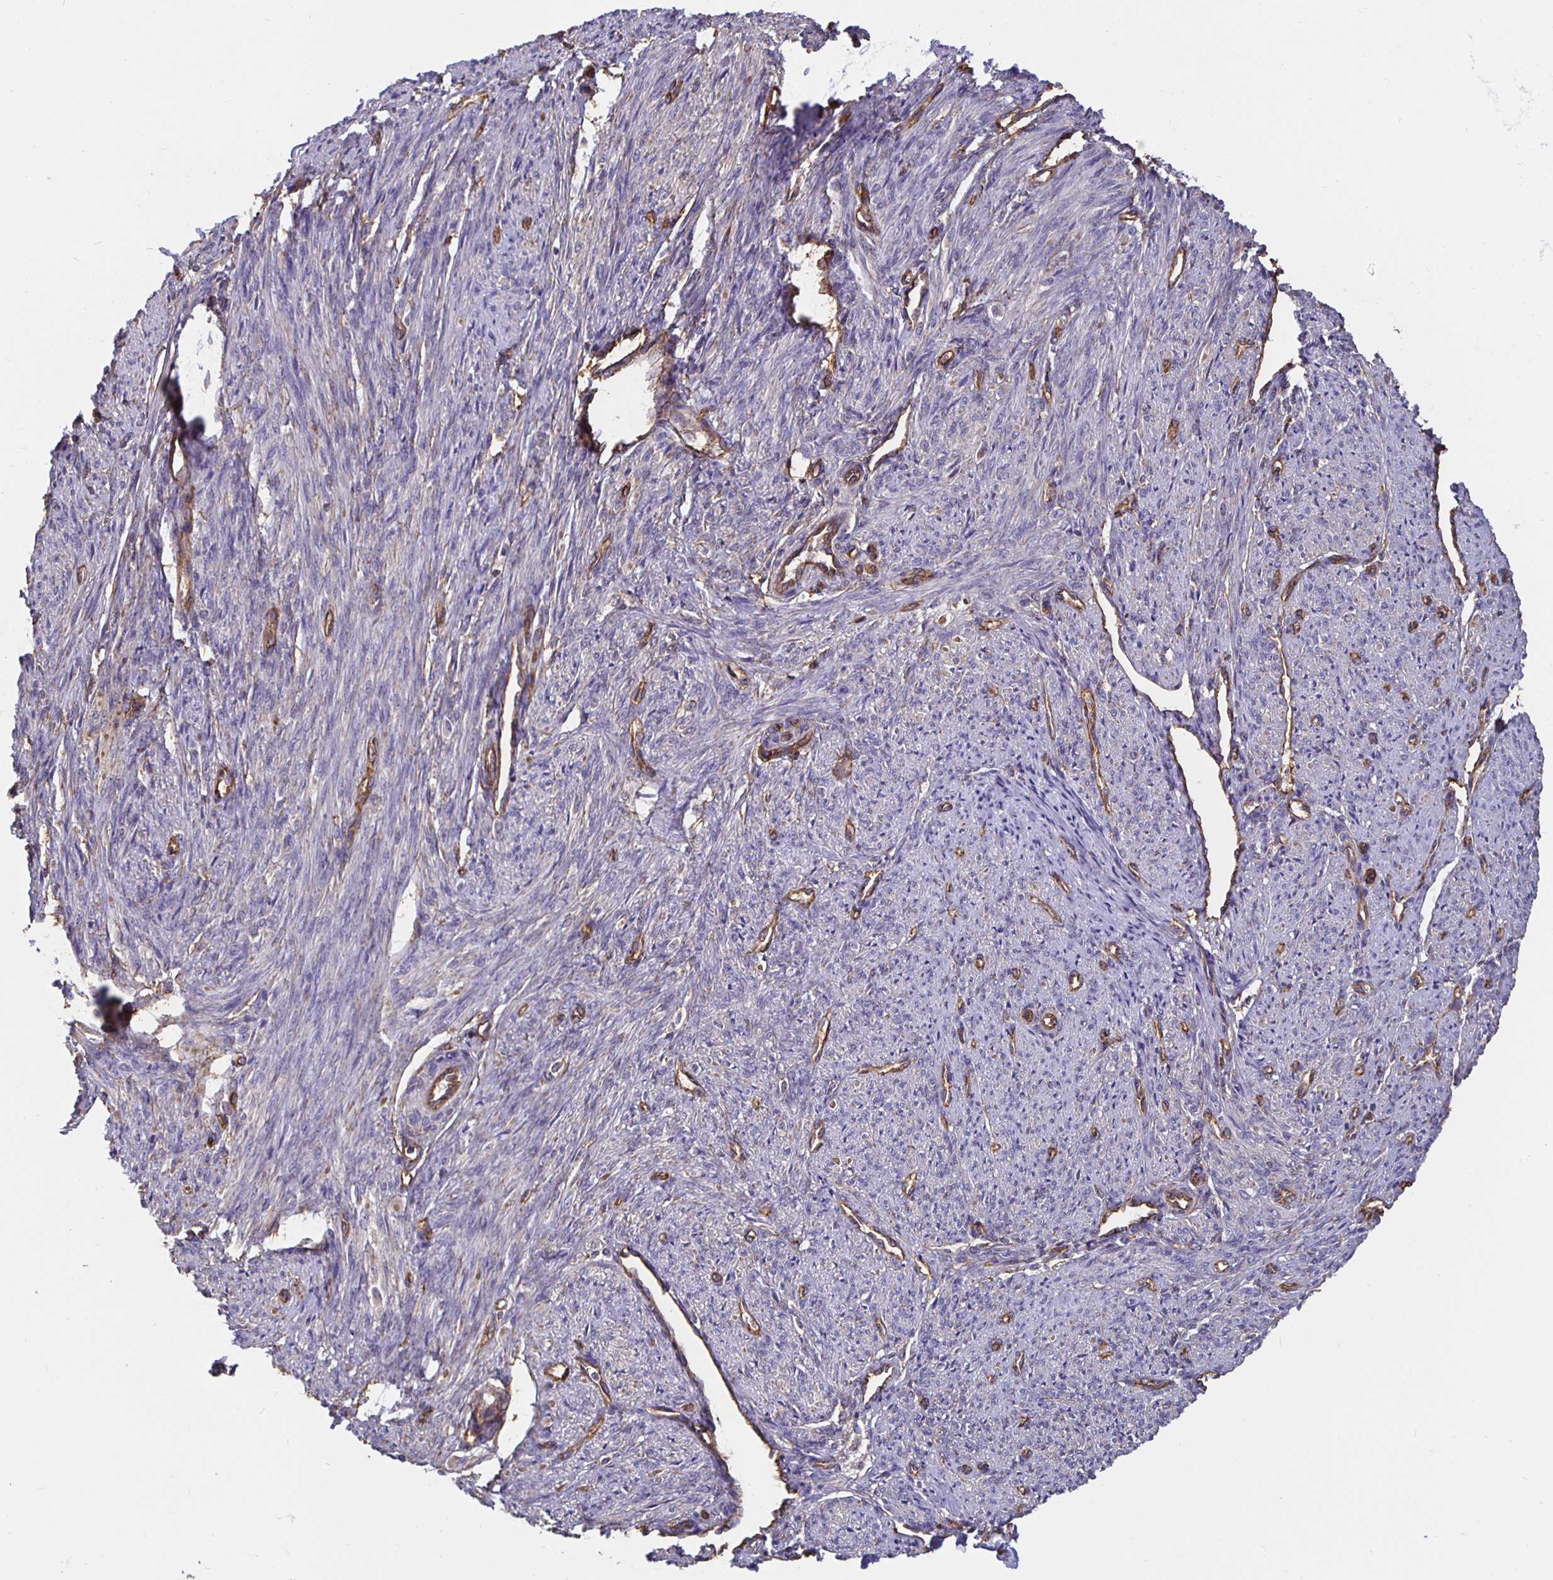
{"staining": {"intensity": "moderate", "quantity": "<25%", "location": "cytoplasmic/membranous"}, "tissue": "smooth muscle", "cell_type": "Smooth muscle cells", "image_type": "normal", "snomed": [{"axis": "morphology", "description": "Normal tissue, NOS"}, {"axis": "topography", "description": "Smooth muscle"}], "caption": "The micrograph exhibits staining of benign smooth muscle, revealing moderate cytoplasmic/membranous protein staining (brown color) within smooth muscle cells.", "gene": "ARHGEF39", "patient": {"sex": "female", "age": 65}}